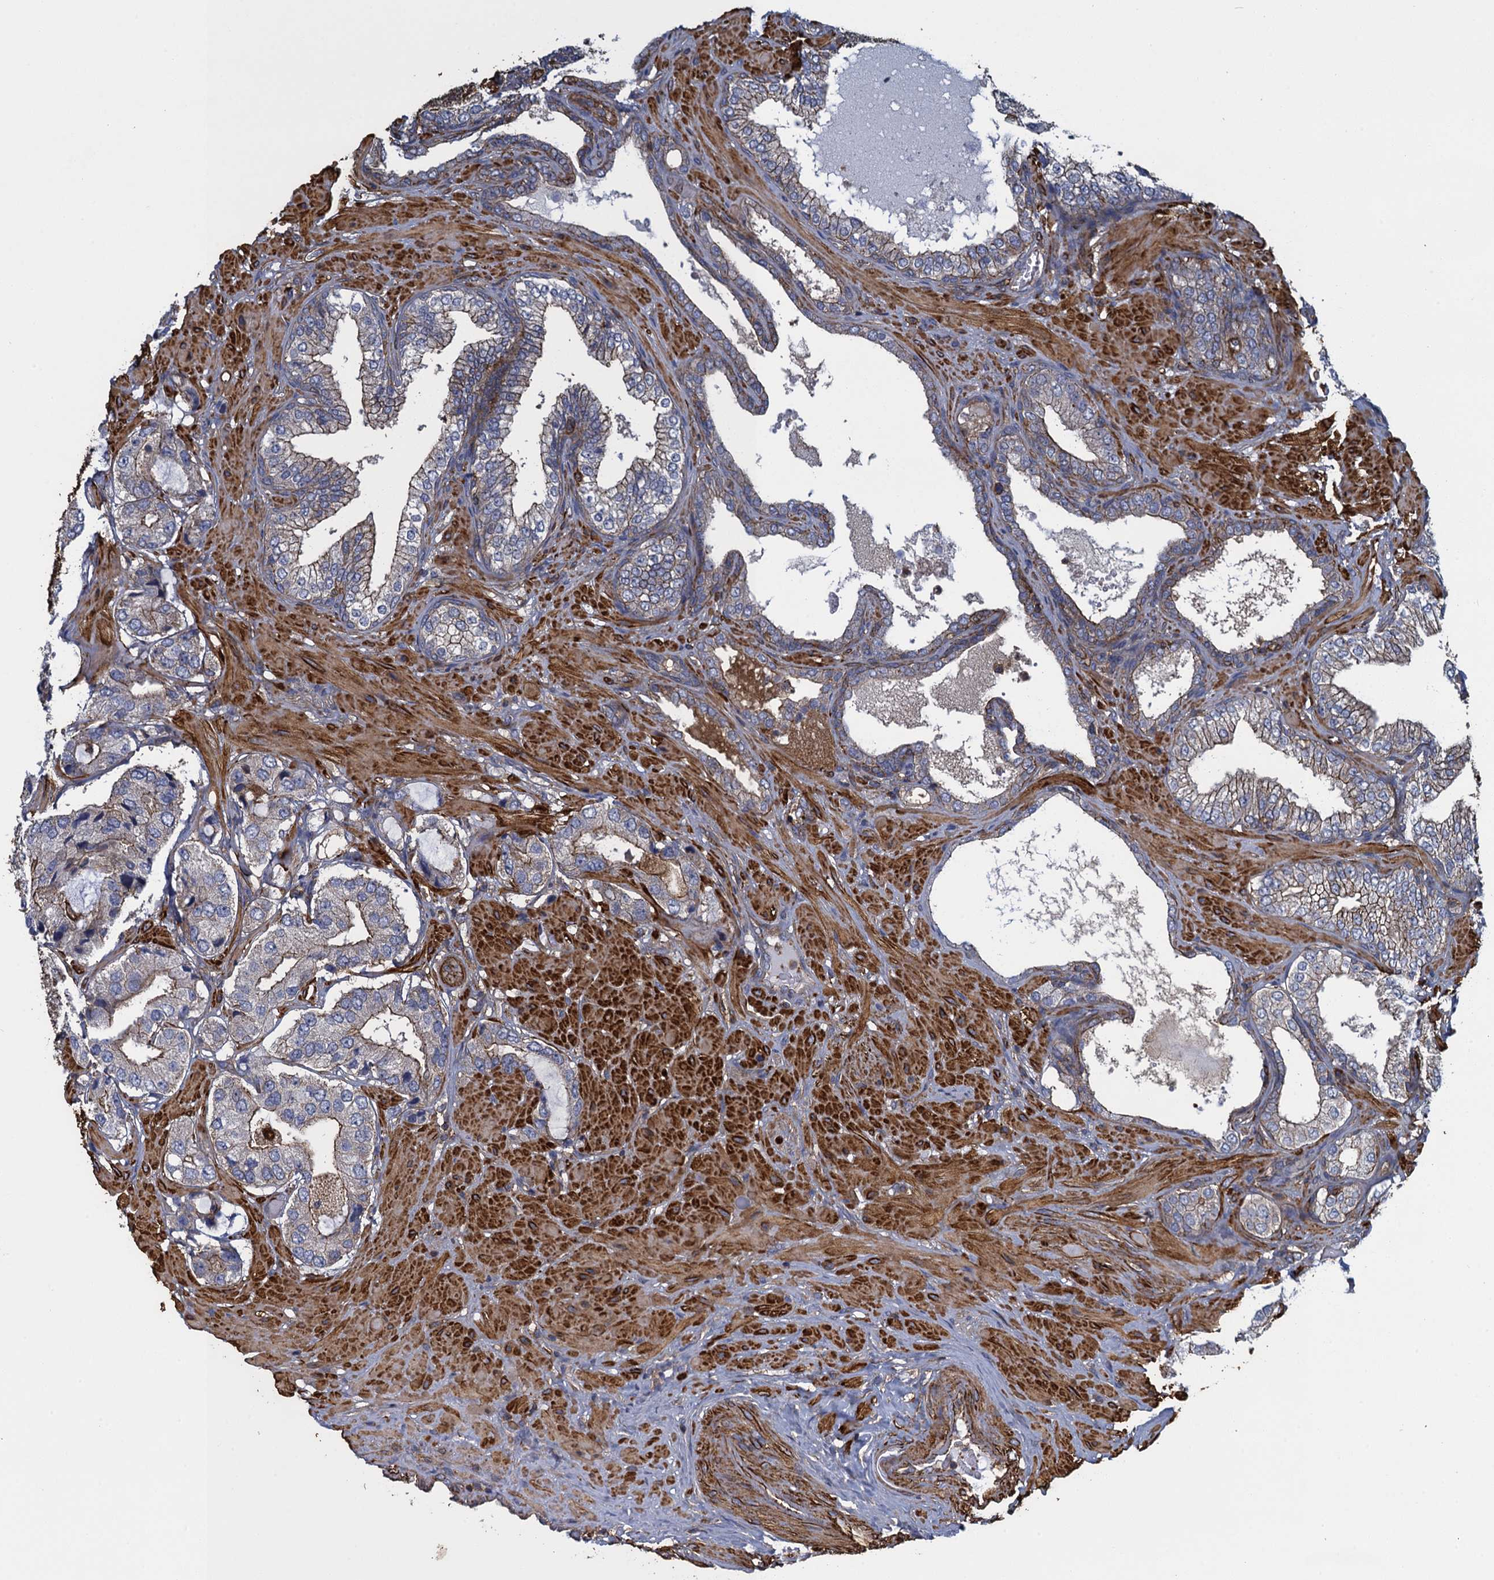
{"staining": {"intensity": "moderate", "quantity": "<25%", "location": "cytoplasmic/membranous"}, "tissue": "prostate cancer", "cell_type": "Tumor cells", "image_type": "cancer", "snomed": [{"axis": "morphology", "description": "Adenocarcinoma, High grade"}, {"axis": "topography", "description": "Prostate"}], "caption": "Moderate cytoplasmic/membranous staining for a protein is appreciated in approximately <25% of tumor cells of prostate cancer (adenocarcinoma (high-grade)) using immunohistochemistry (IHC).", "gene": "PROSER2", "patient": {"sex": "male", "age": 59}}